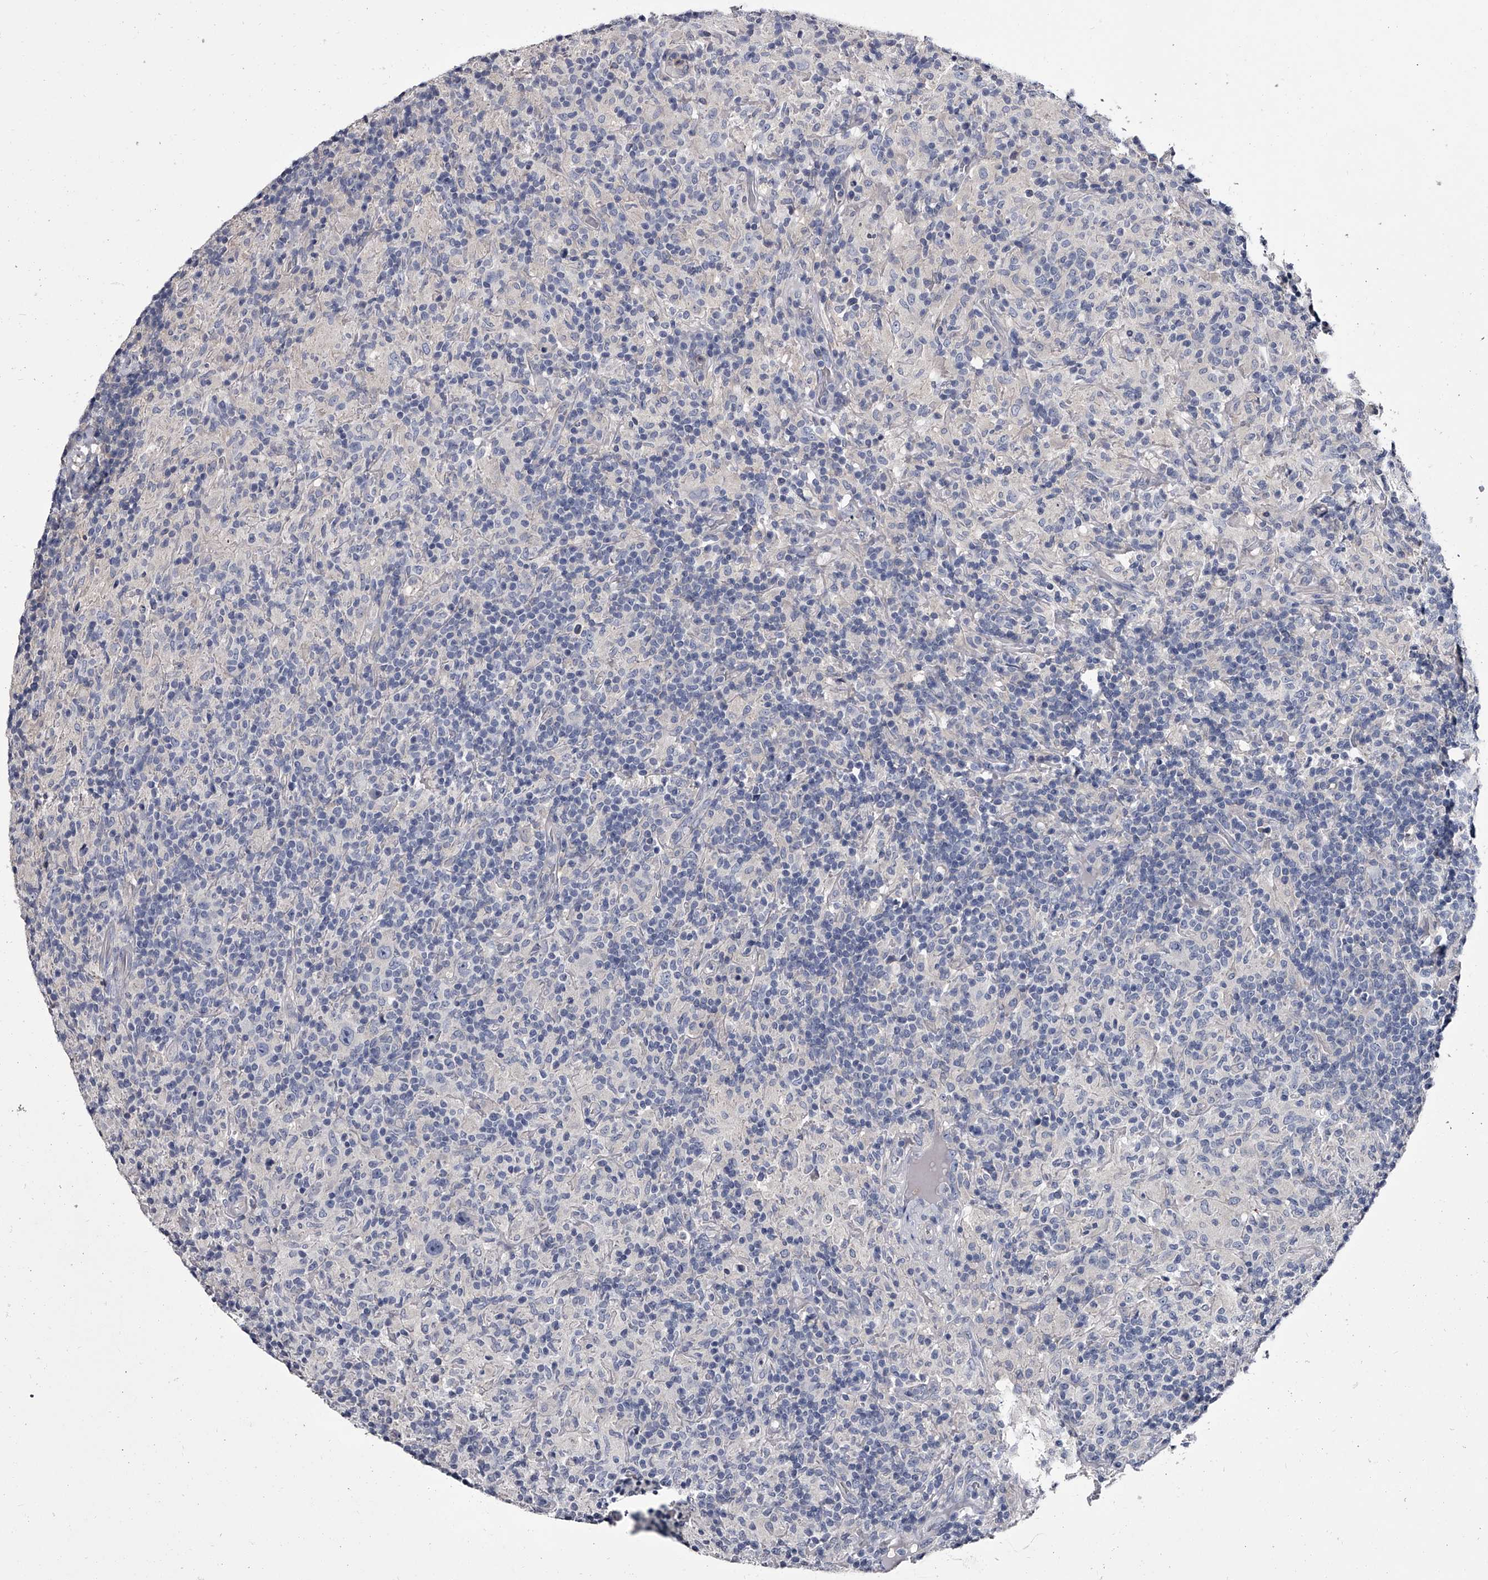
{"staining": {"intensity": "negative", "quantity": "none", "location": "none"}, "tissue": "lymphoma", "cell_type": "Tumor cells", "image_type": "cancer", "snomed": [{"axis": "morphology", "description": "Hodgkin's disease, NOS"}, {"axis": "topography", "description": "Lymph node"}], "caption": "High power microscopy image of an immunohistochemistry histopathology image of lymphoma, revealing no significant expression in tumor cells.", "gene": "GAPVD1", "patient": {"sex": "male", "age": 70}}